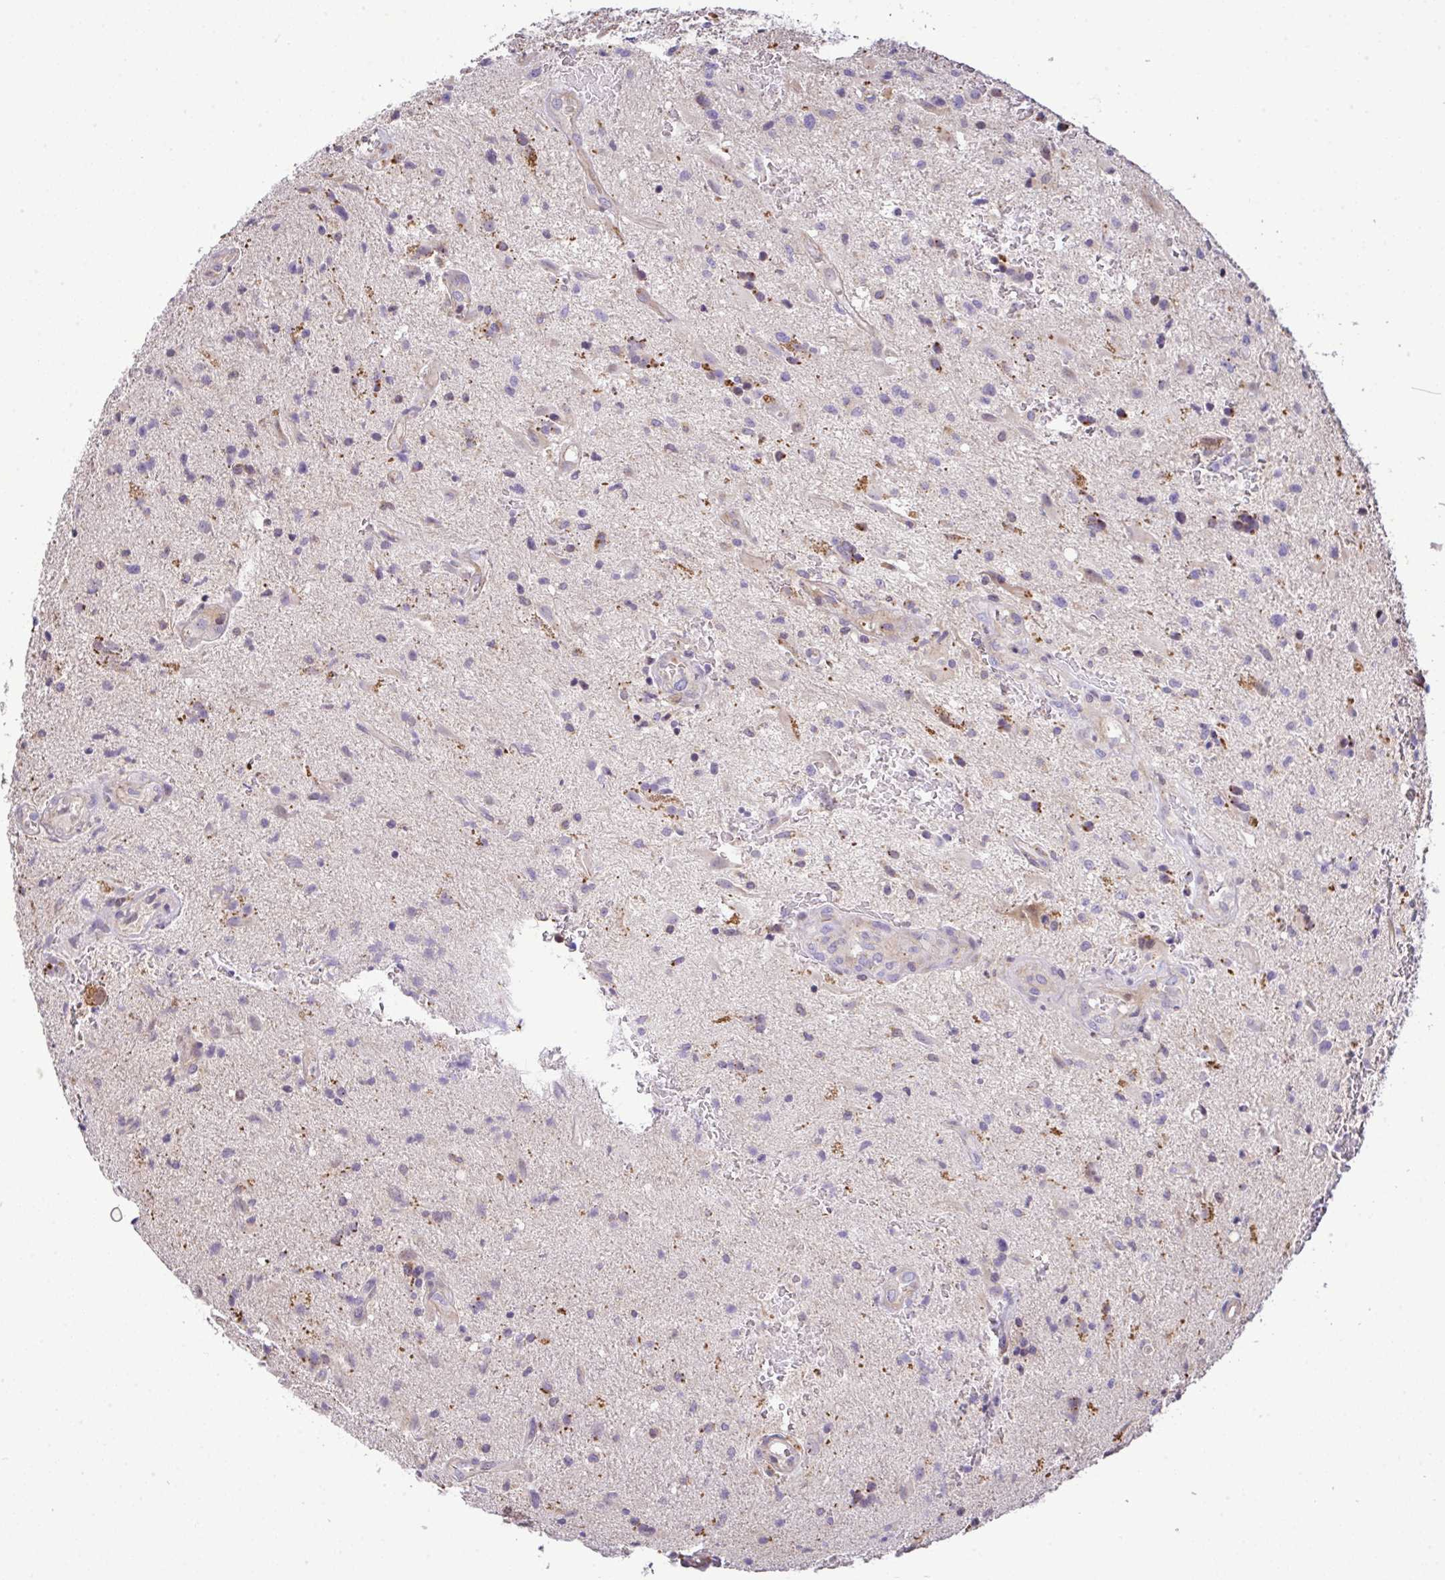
{"staining": {"intensity": "moderate", "quantity": "<25%", "location": "cytoplasmic/membranous"}, "tissue": "glioma", "cell_type": "Tumor cells", "image_type": "cancer", "snomed": [{"axis": "morphology", "description": "Glioma, malignant, High grade"}, {"axis": "topography", "description": "Brain"}], "caption": "DAB (3,3'-diaminobenzidine) immunohistochemical staining of glioma shows moderate cytoplasmic/membranous protein positivity in approximately <25% of tumor cells.", "gene": "EPN3", "patient": {"sex": "male", "age": 67}}